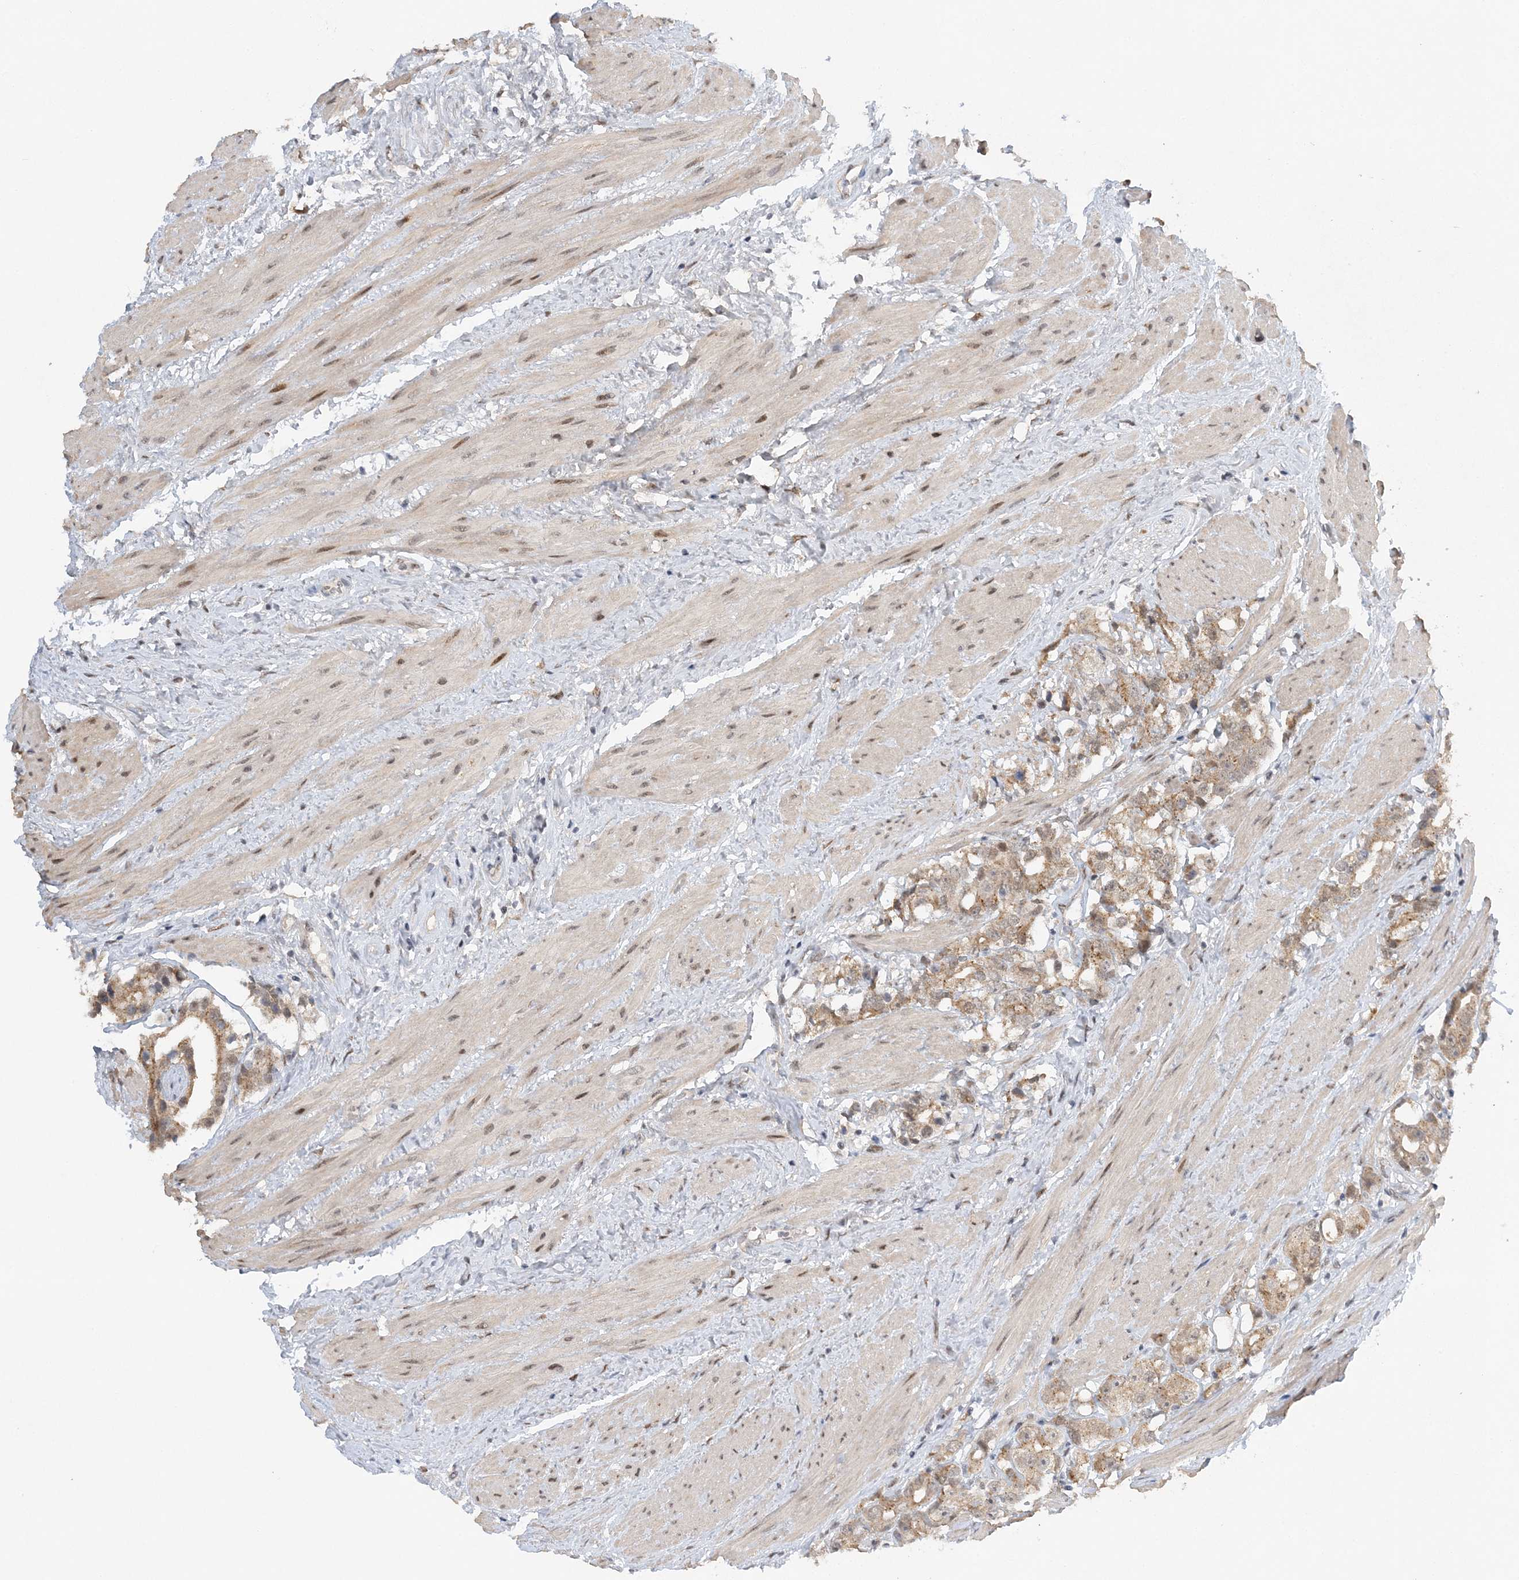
{"staining": {"intensity": "weak", "quantity": ">75%", "location": "cytoplasmic/membranous"}, "tissue": "prostate cancer", "cell_type": "Tumor cells", "image_type": "cancer", "snomed": [{"axis": "morphology", "description": "Adenocarcinoma, NOS"}, {"axis": "topography", "description": "Prostate"}], "caption": "A micrograph of adenocarcinoma (prostate) stained for a protein shows weak cytoplasmic/membranous brown staining in tumor cells.", "gene": "WAC", "patient": {"sex": "male", "age": 79}}